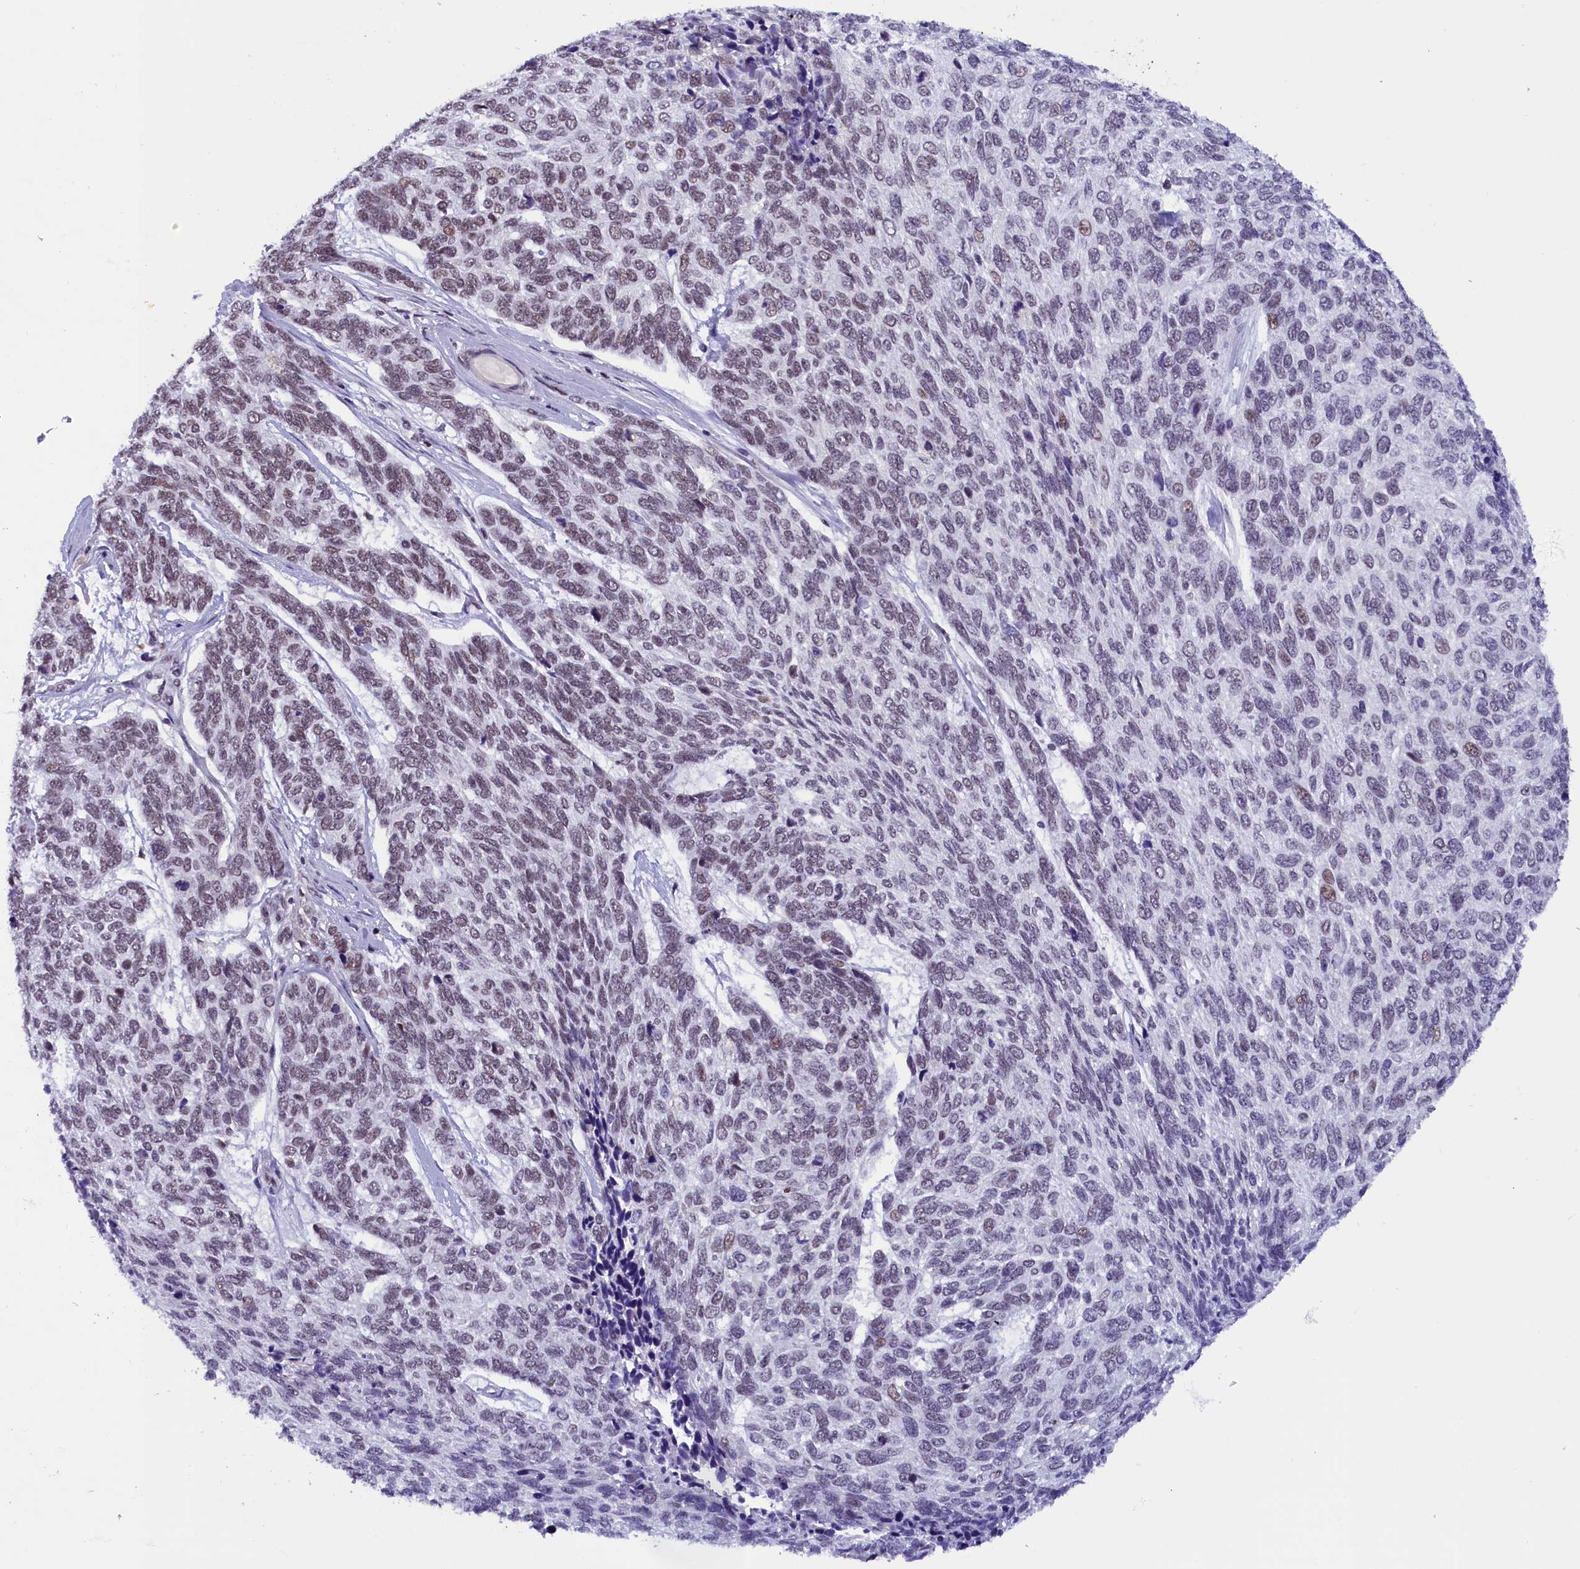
{"staining": {"intensity": "weak", "quantity": "25%-75%", "location": "nuclear"}, "tissue": "skin cancer", "cell_type": "Tumor cells", "image_type": "cancer", "snomed": [{"axis": "morphology", "description": "Basal cell carcinoma"}, {"axis": "topography", "description": "Skin"}], "caption": "High-power microscopy captured an immunohistochemistry histopathology image of skin basal cell carcinoma, revealing weak nuclear expression in about 25%-75% of tumor cells.", "gene": "CDYL2", "patient": {"sex": "female", "age": 65}}